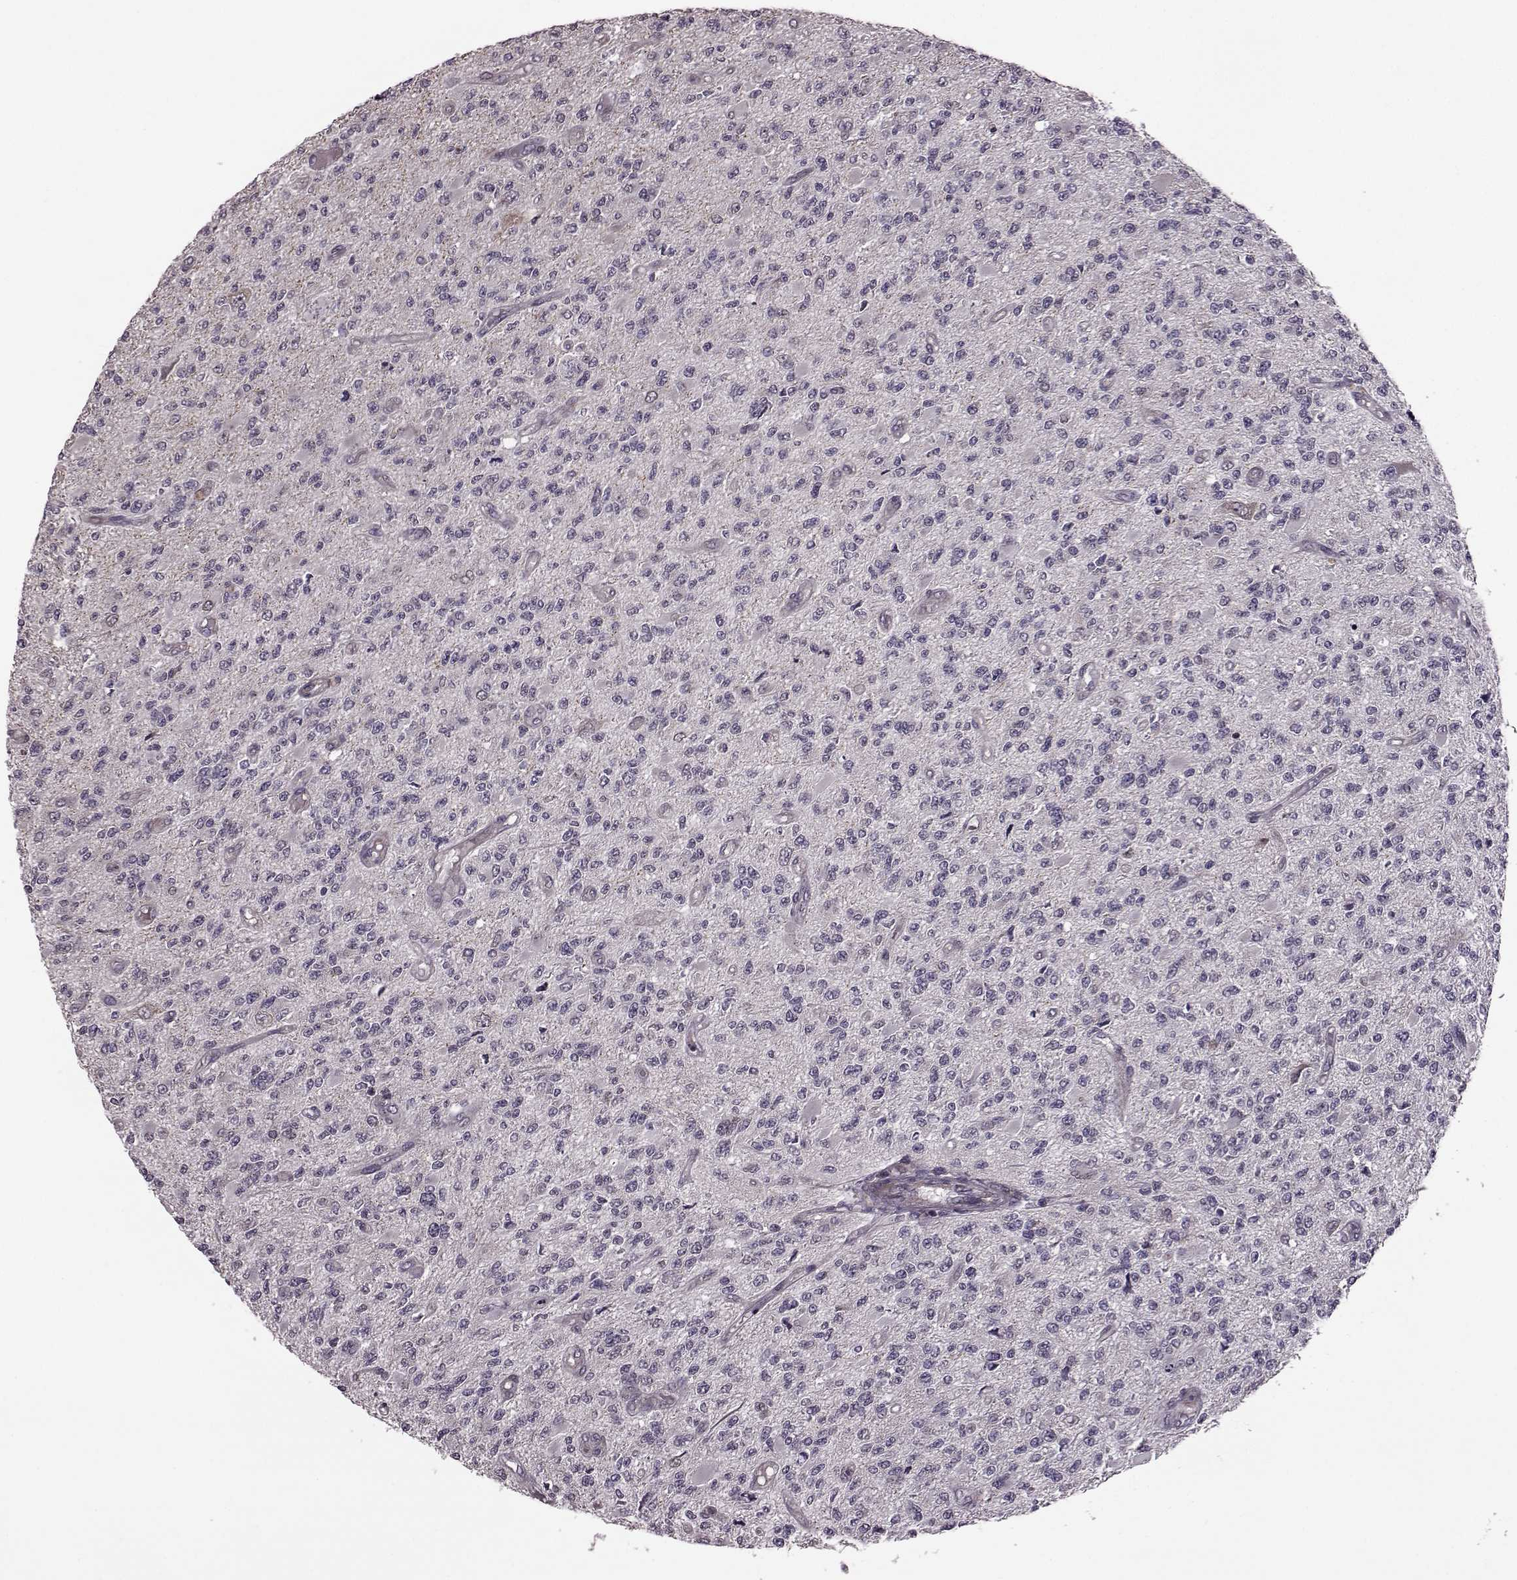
{"staining": {"intensity": "negative", "quantity": "none", "location": "none"}, "tissue": "glioma", "cell_type": "Tumor cells", "image_type": "cancer", "snomed": [{"axis": "morphology", "description": "Glioma, malignant, High grade"}, {"axis": "topography", "description": "Brain"}], "caption": "Immunohistochemistry (IHC) image of neoplastic tissue: human glioma stained with DAB demonstrates no significant protein staining in tumor cells. Nuclei are stained in blue.", "gene": "SYNPO", "patient": {"sex": "female", "age": 63}}